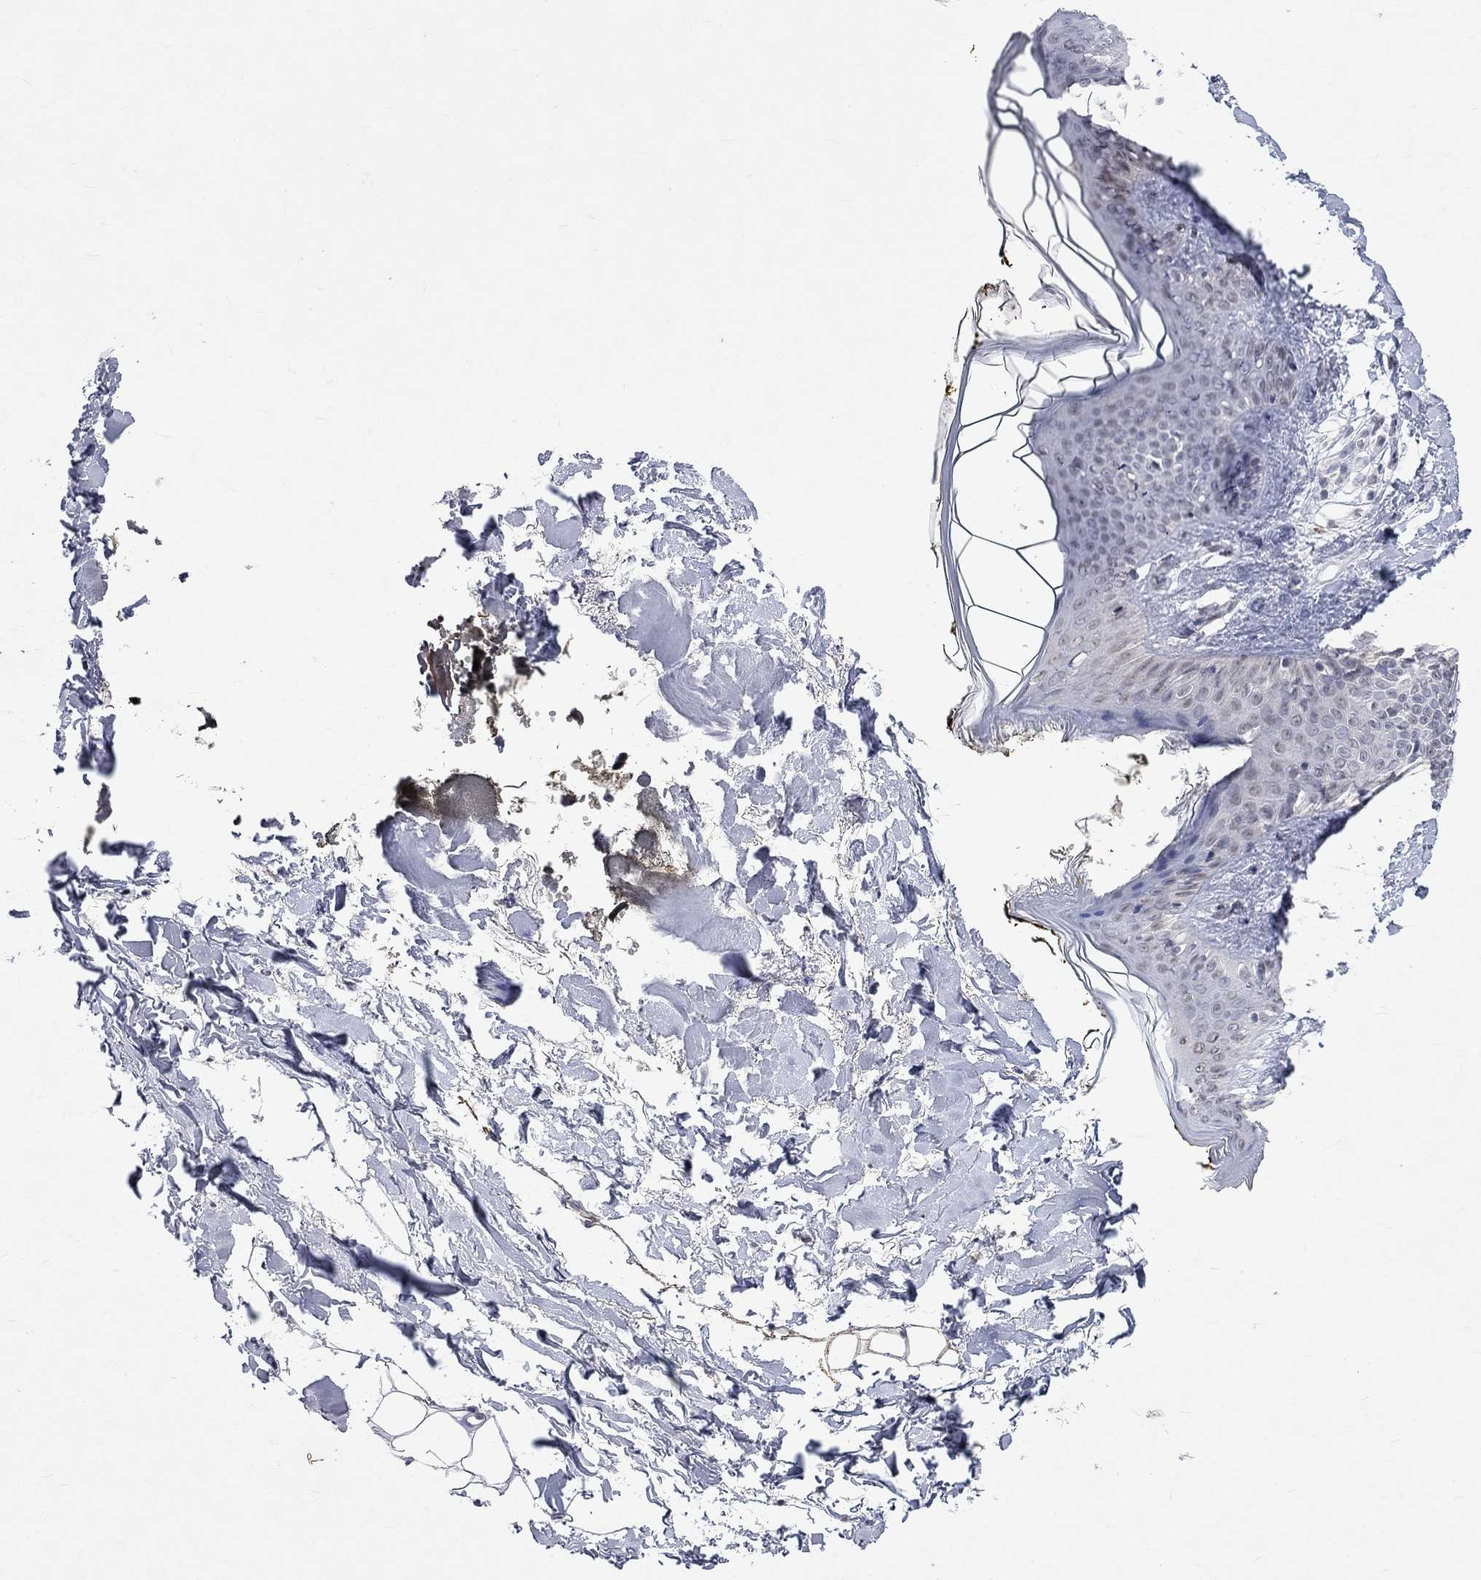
{"staining": {"intensity": "negative", "quantity": "none", "location": "none"}, "tissue": "skin", "cell_type": "Fibroblasts", "image_type": "normal", "snomed": [{"axis": "morphology", "description": "Normal tissue, NOS"}, {"axis": "topography", "description": "Skin"}], "caption": "This is an immunohistochemistry (IHC) micrograph of normal human skin. There is no positivity in fibroblasts.", "gene": "TMEM143", "patient": {"sex": "female", "age": 34}}